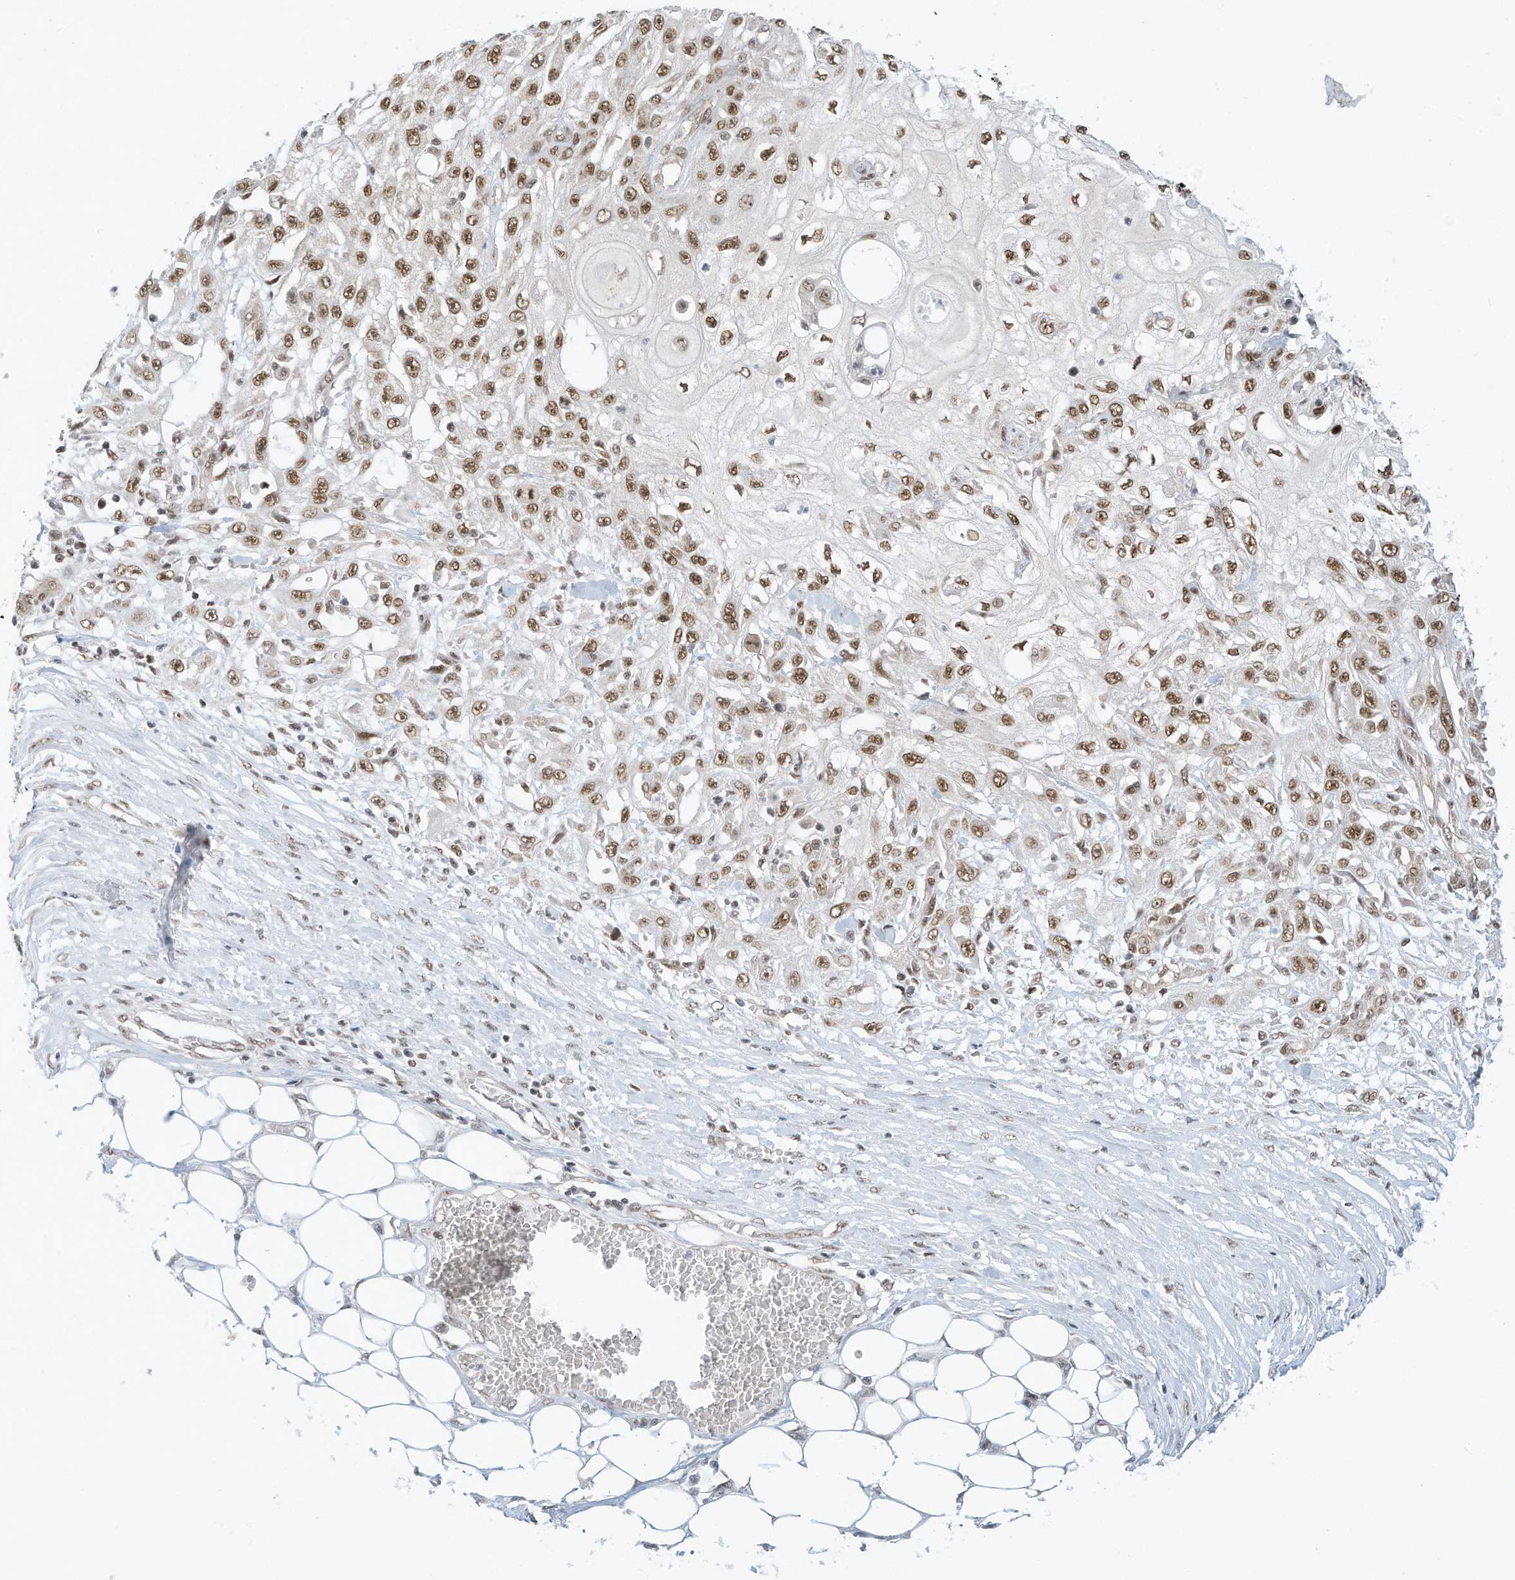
{"staining": {"intensity": "moderate", "quantity": ">75%", "location": "nuclear"}, "tissue": "skin cancer", "cell_type": "Tumor cells", "image_type": "cancer", "snomed": [{"axis": "morphology", "description": "Squamous cell carcinoma, NOS"}, {"axis": "morphology", "description": "Squamous cell carcinoma, metastatic, NOS"}, {"axis": "topography", "description": "Skin"}, {"axis": "topography", "description": "Lymph node"}], "caption": "Moderate nuclear protein expression is appreciated in approximately >75% of tumor cells in skin cancer (metastatic squamous cell carcinoma).", "gene": "AURKAIP1", "patient": {"sex": "male", "age": 75}}